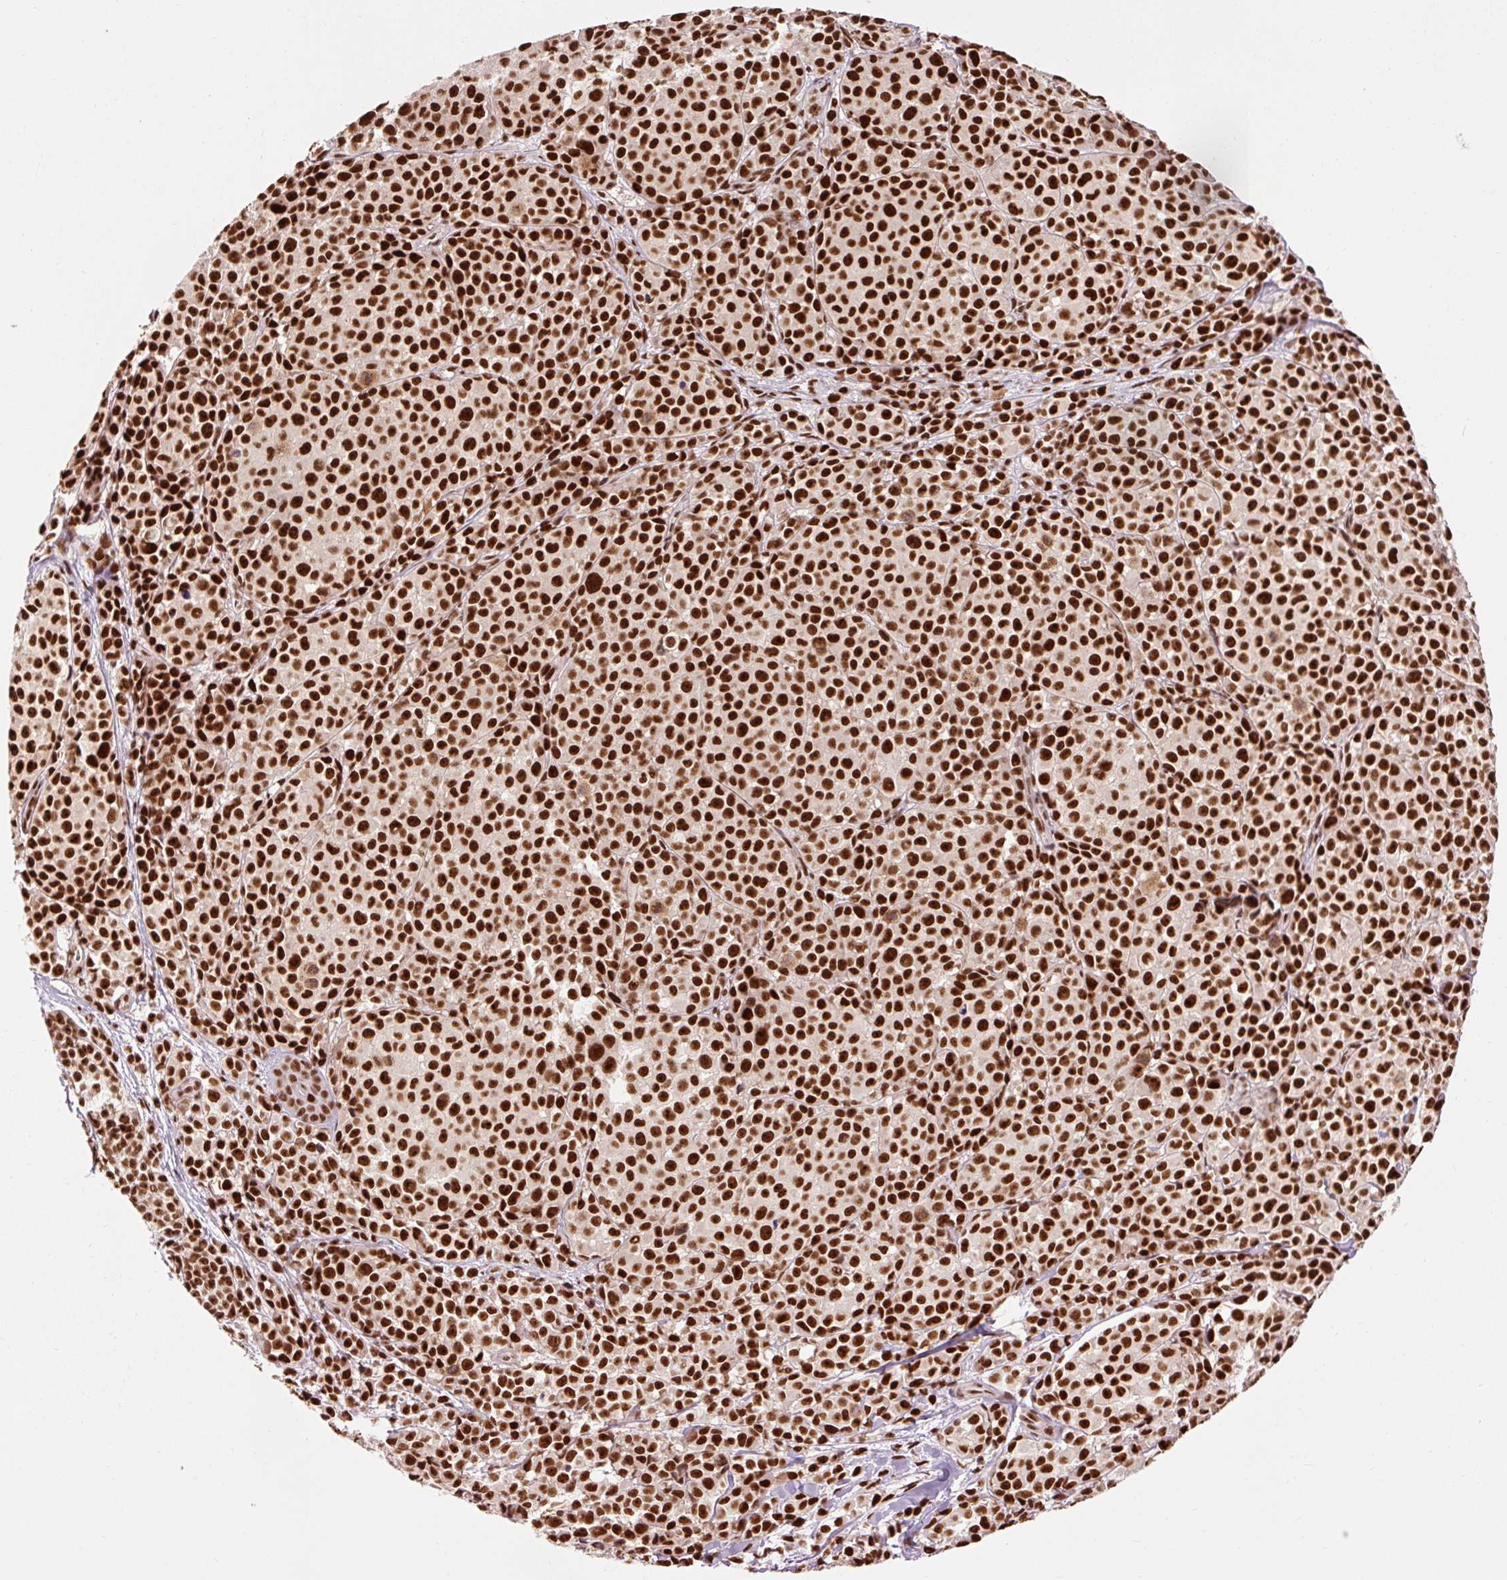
{"staining": {"intensity": "strong", "quantity": ">75%", "location": "nuclear"}, "tissue": "melanoma", "cell_type": "Tumor cells", "image_type": "cancer", "snomed": [{"axis": "morphology", "description": "Malignant melanoma, NOS"}, {"axis": "topography", "description": "Skin"}], "caption": "This image demonstrates immunohistochemistry staining of malignant melanoma, with high strong nuclear staining in approximately >75% of tumor cells.", "gene": "ZBTB44", "patient": {"sex": "female", "age": 35}}